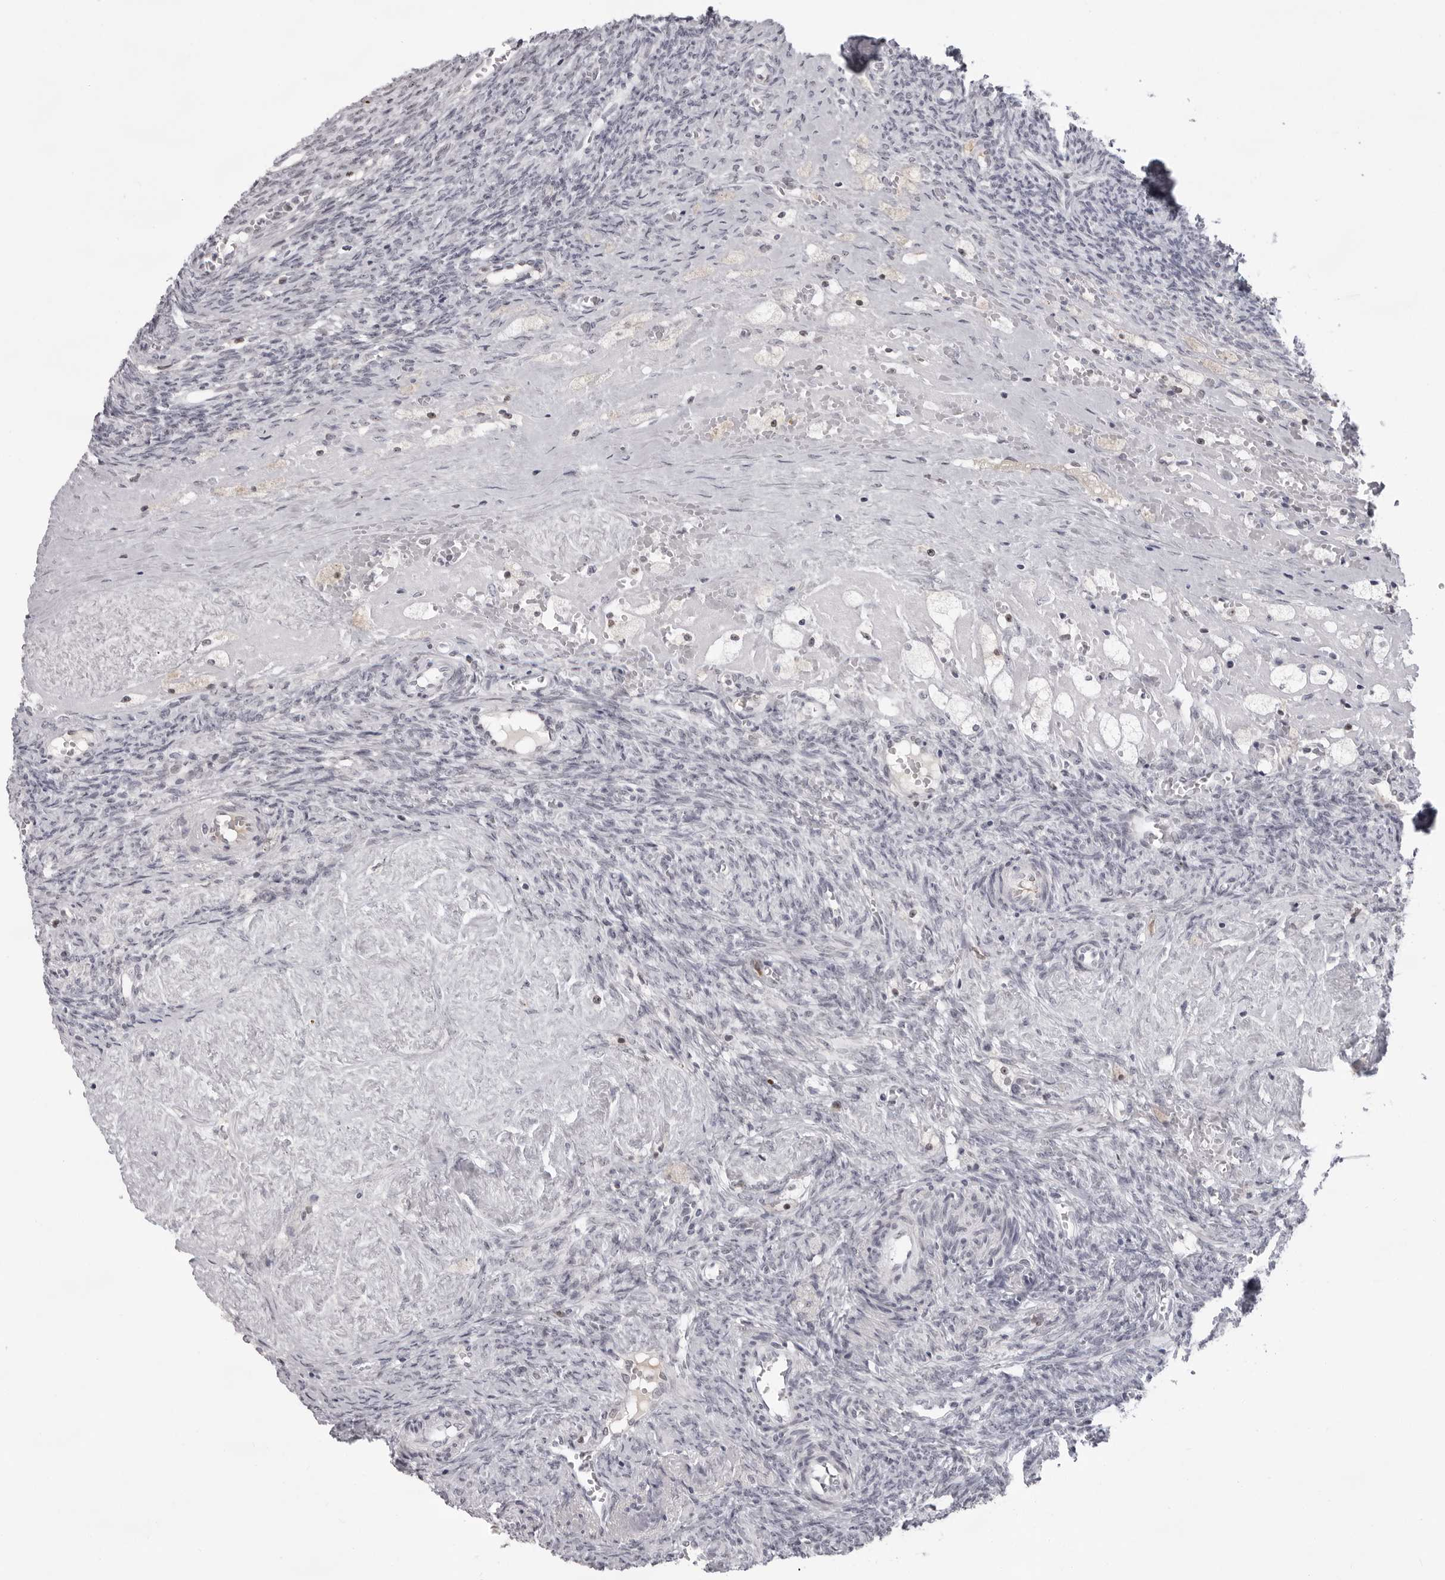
{"staining": {"intensity": "strong", "quantity": "<25%", "location": "cytoplasmic/membranous,nuclear"}, "tissue": "ovary", "cell_type": "Follicle cells", "image_type": "normal", "snomed": [{"axis": "morphology", "description": "Normal tissue, NOS"}, {"axis": "topography", "description": "Ovary"}], "caption": "A micrograph showing strong cytoplasmic/membranous,nuclear positivity in about <25% of follicle cells in normal ovary, as visualized by brown immunohistochemical staining.", "gene": "EXOSC10", "patient": {"sex": "female", "age": 41}}